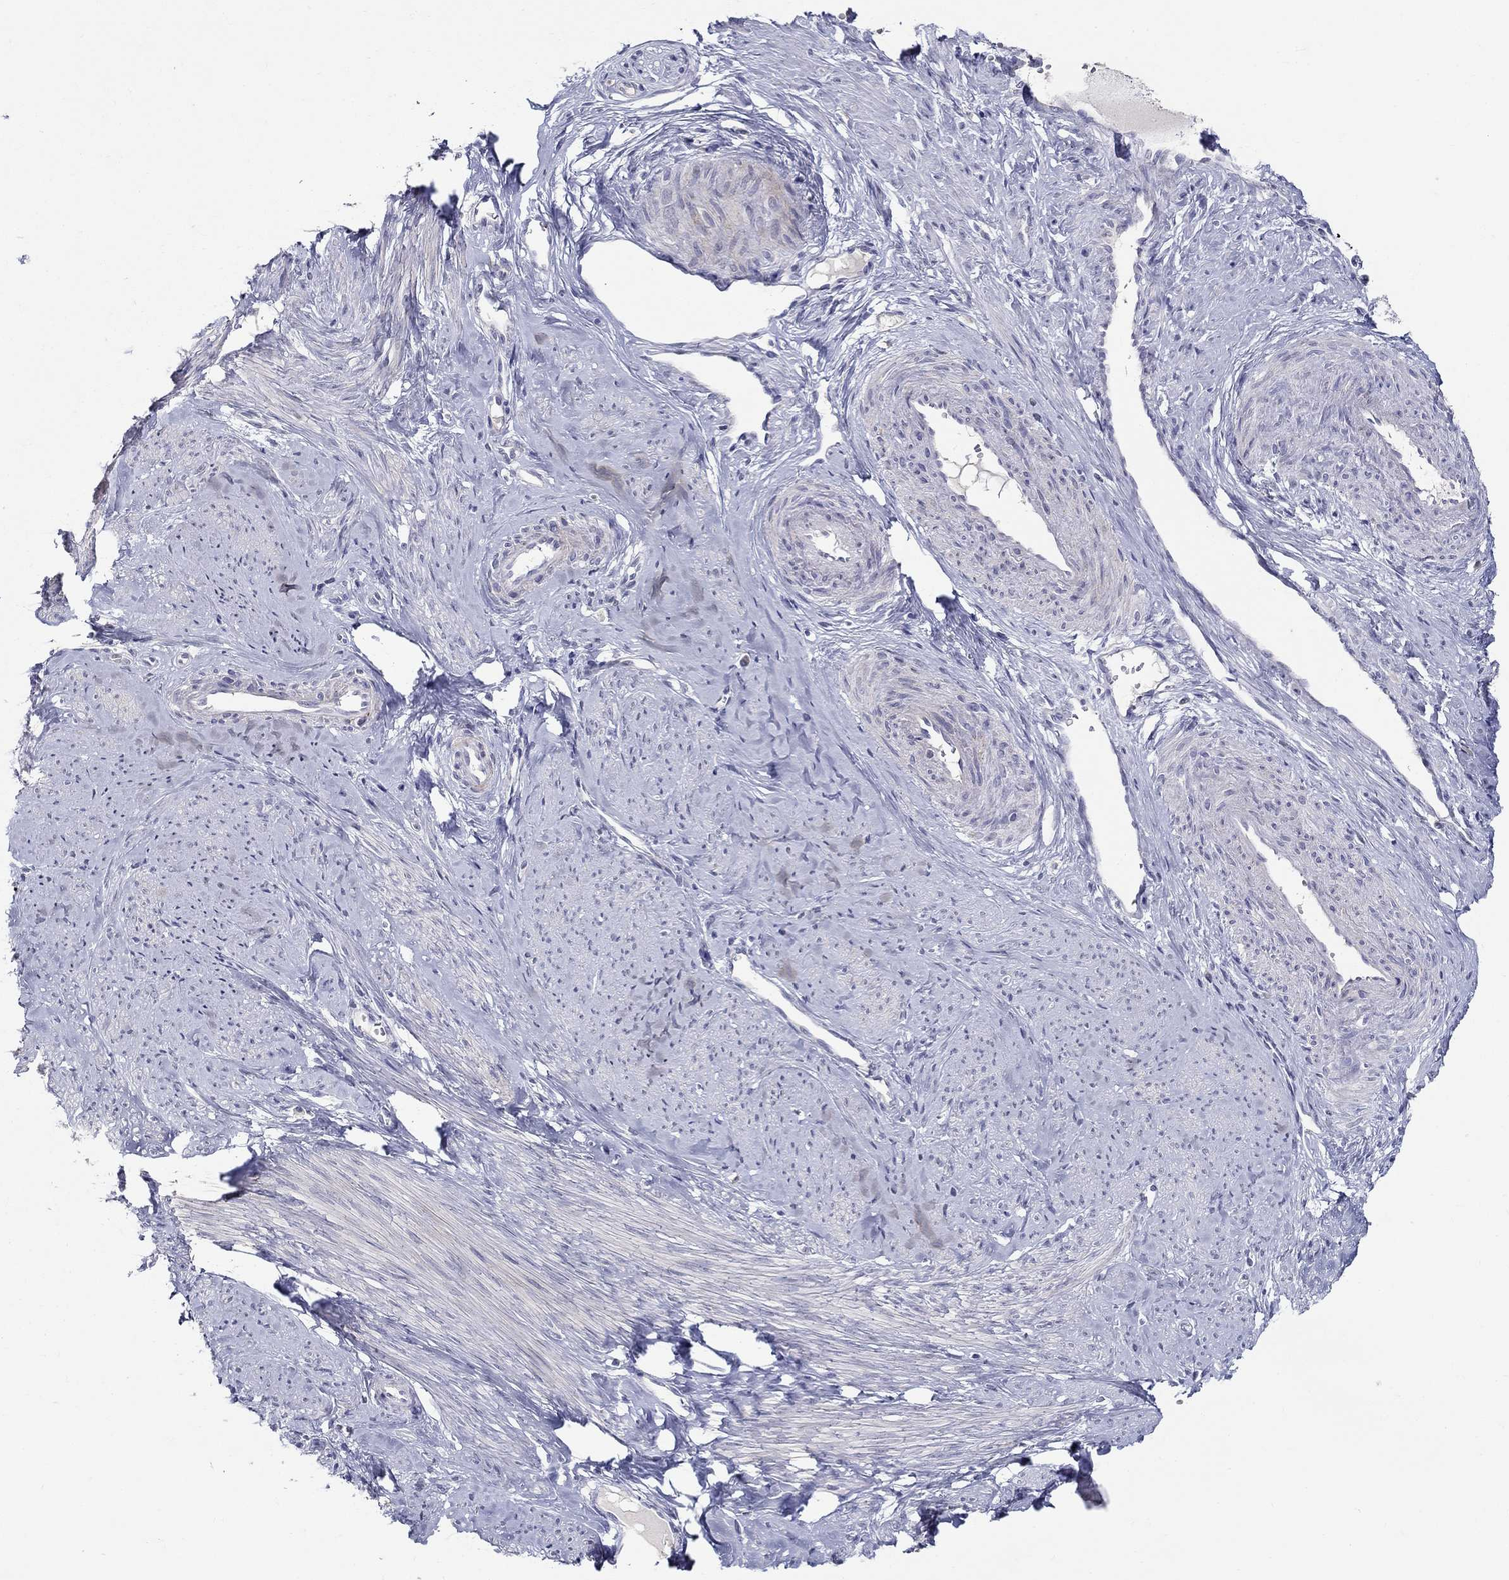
{"staining": {"intensity": "negative", "quantity": "none", "location": "none"}, "tissue": "smooth muscle", "cell_type": "Smooth muscle cells", "image_type": "normal", "snomed": [{"axis": "morphology", "description": "Normal tissue, NOS"}, {"axis": "topography", "description": "Smooth muscle"}], "caption": "Micrograph shows no protein expression in smooth muscle cells of normal smooth muscle.", "gene": "HMX2", "patient": {"sex": "female", "age": 48}}